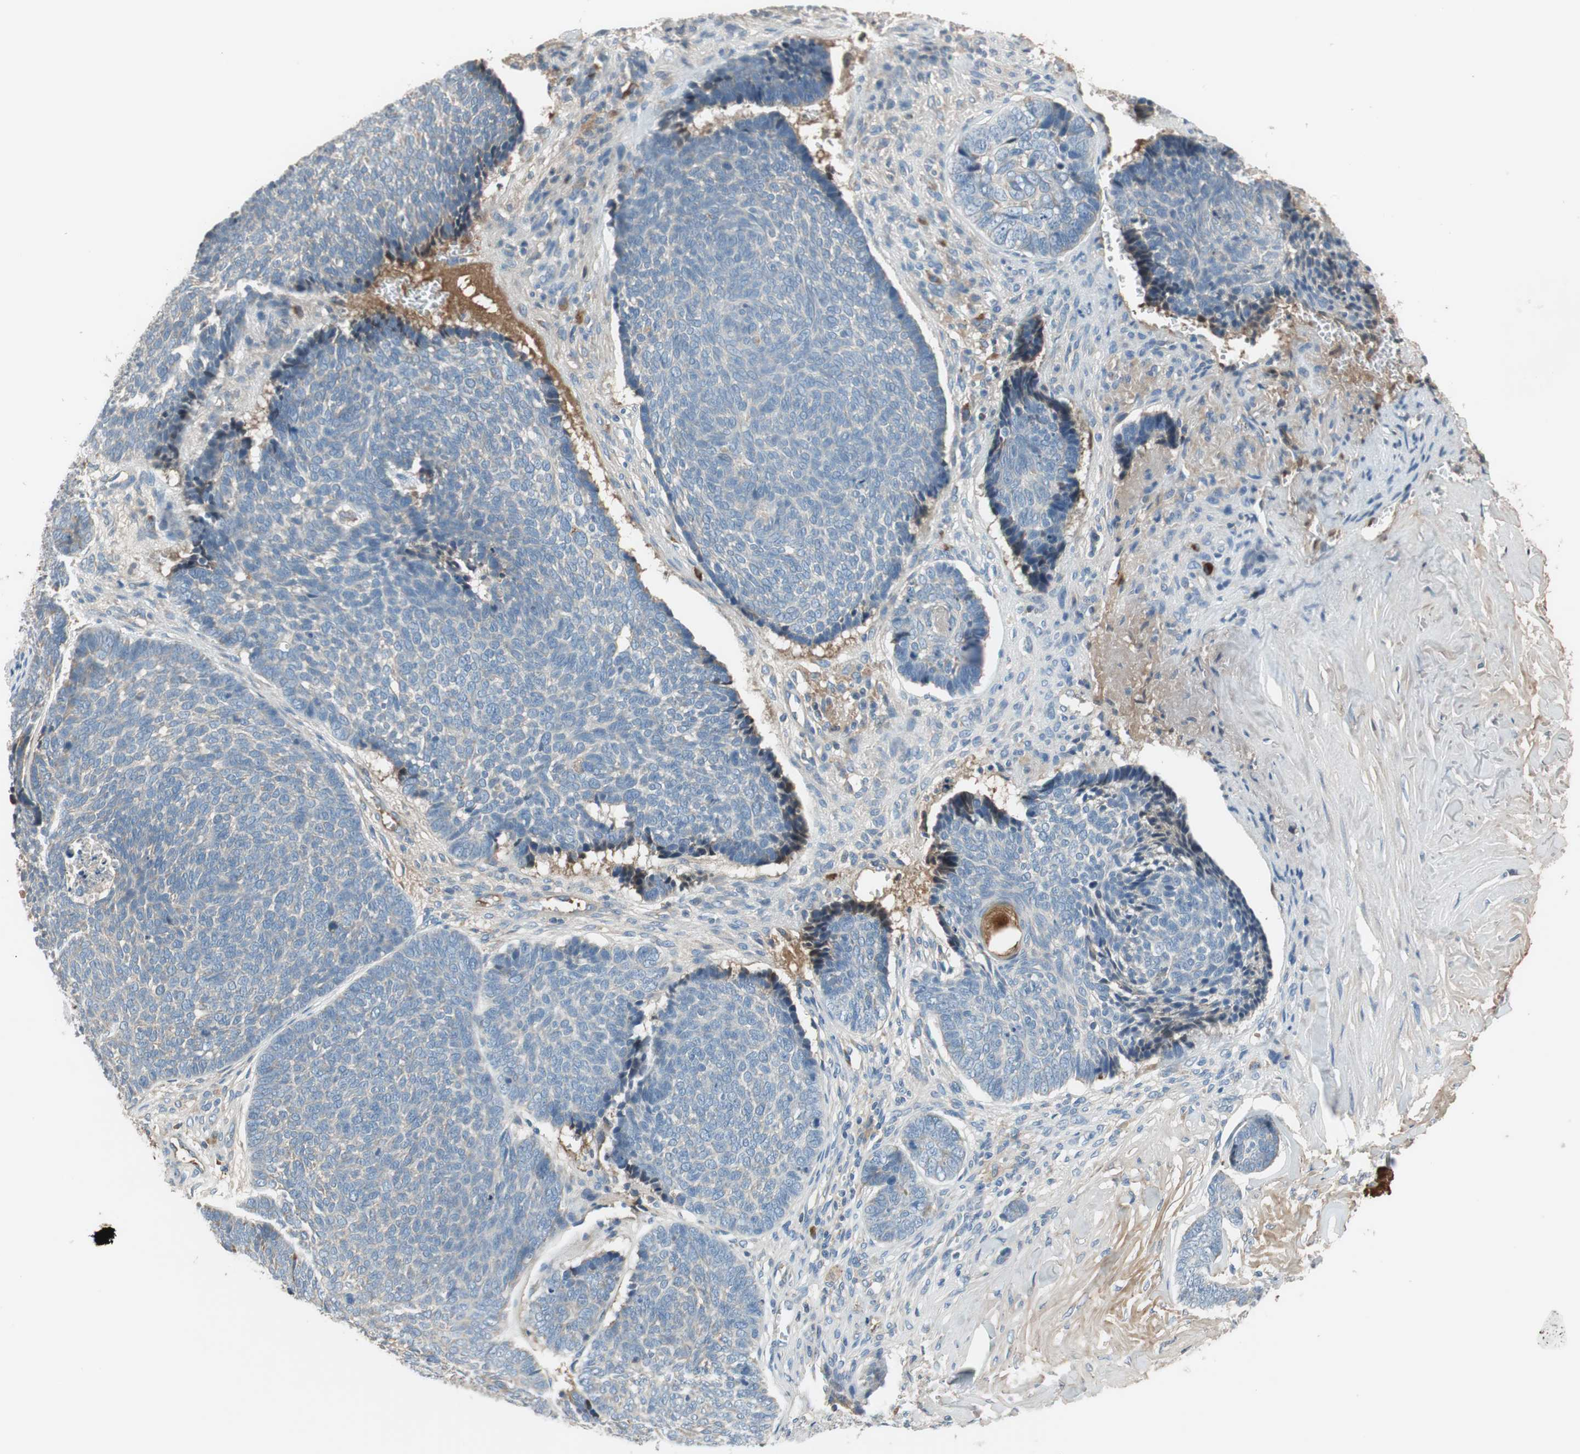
{"staining": {"intensity": "negative", "quantity": "none", "location": "none"}, "tissue": "skin cancer", "cell_type": "Tumor cells", "image_type": "cancer", "snomed": [{"axis": "morphology", "description": "Basal cell carcinoma"}, {"axis": "topography", "description": "Skin"}], "caption": "The photomicrograph exhibits no significant positivity in tumor cells of skin cancer.", "gene": "C4A", "patient": {"sex": "male", "age": 84}}